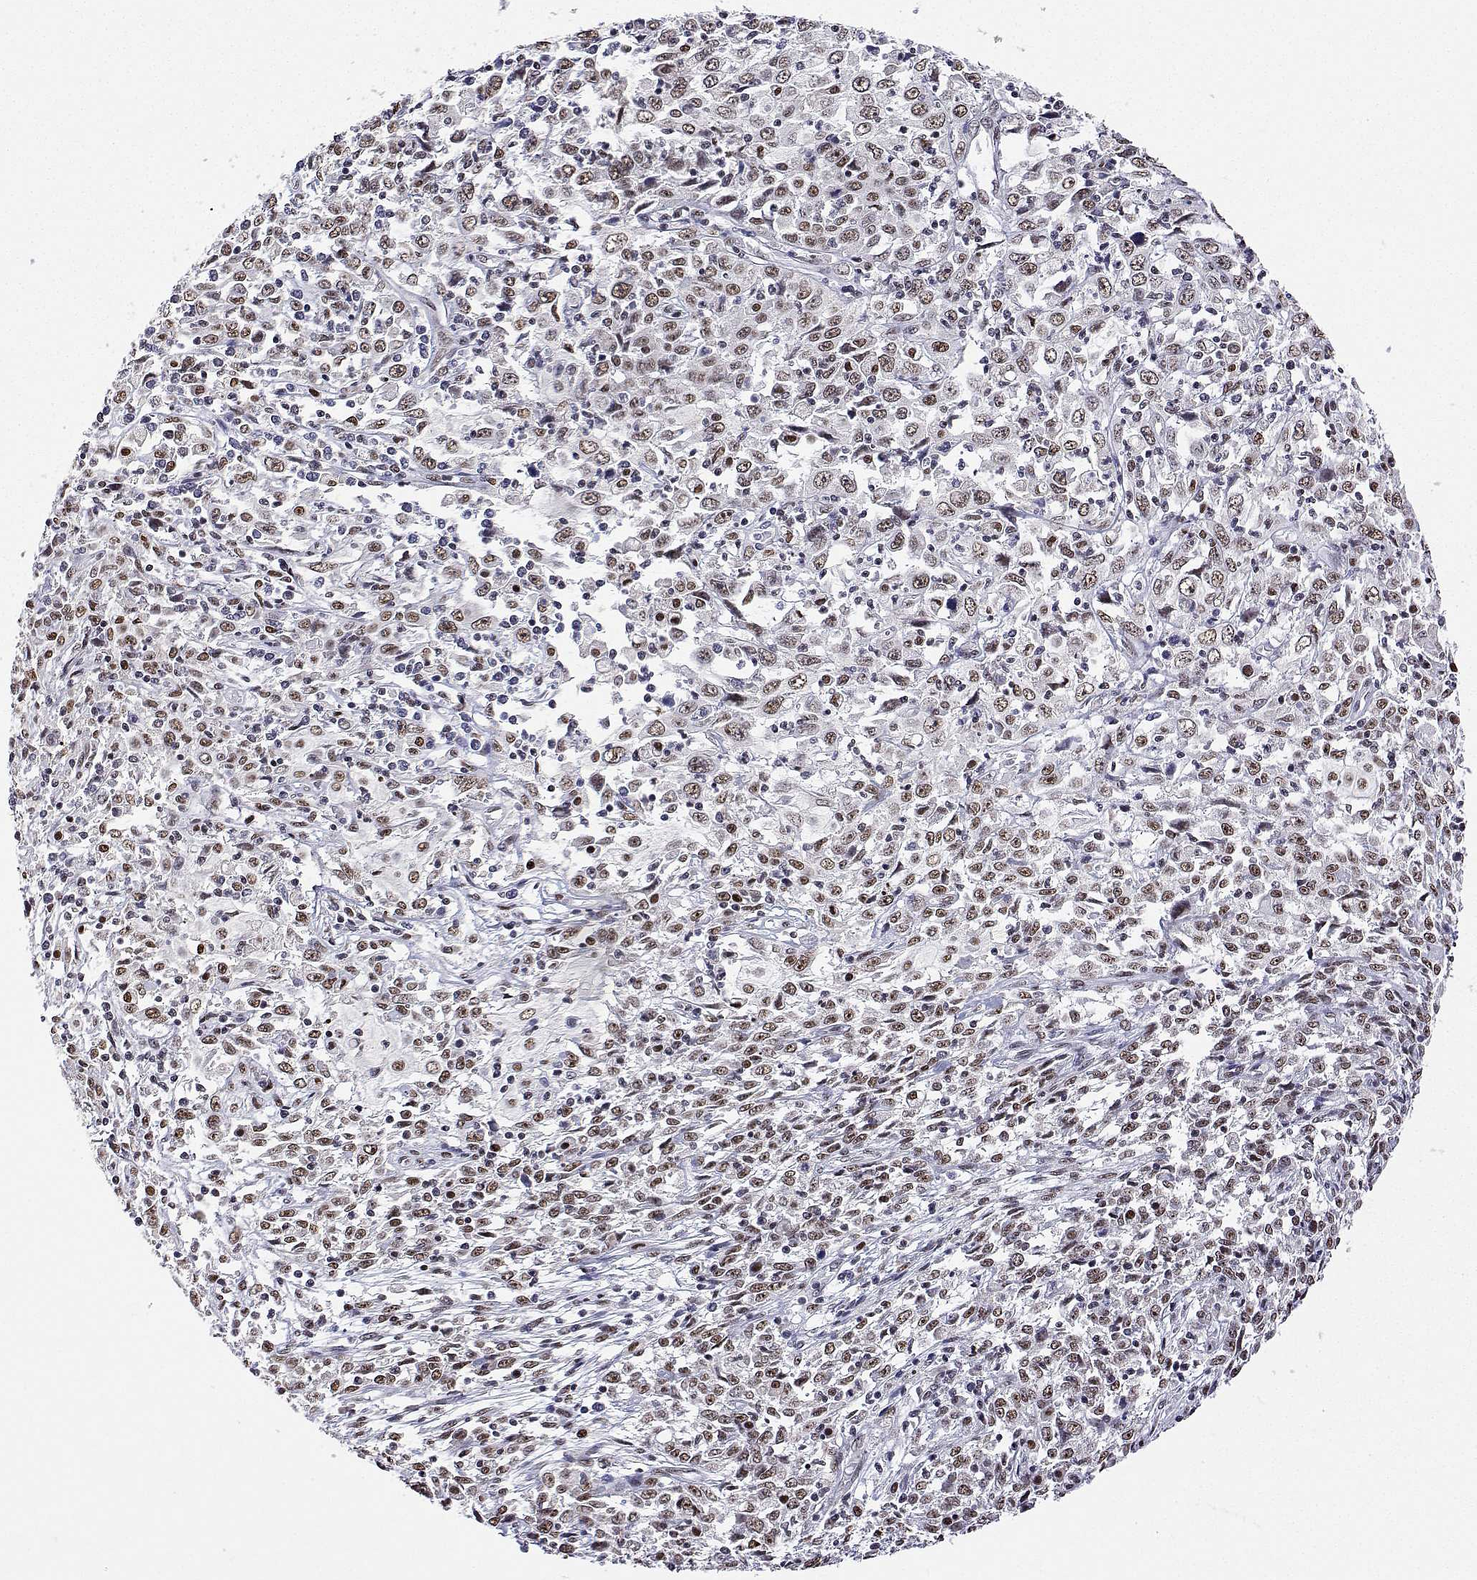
{"staining": {"intensity": "moderate", "quantity": ">75%", "location": "nuclear"}, "tissue": "cervical cancer", "cell_type": "Tumor cells", "image_type": "cancer", "snomed": [{"axis": "morphology", "description": "Adenocarcinoma, NOS"}, {"axis": "topography", "description": "Cervix"}], "caption": "DAB (3,3'-diaminobenzidine) immunohistochemical staining of human cervical adenocarcinoma displays moderate nuclear protein expression in about >75% of tumor cells.", "gene": "ADAR", "patient": {"sex": "female", "age": 40}}